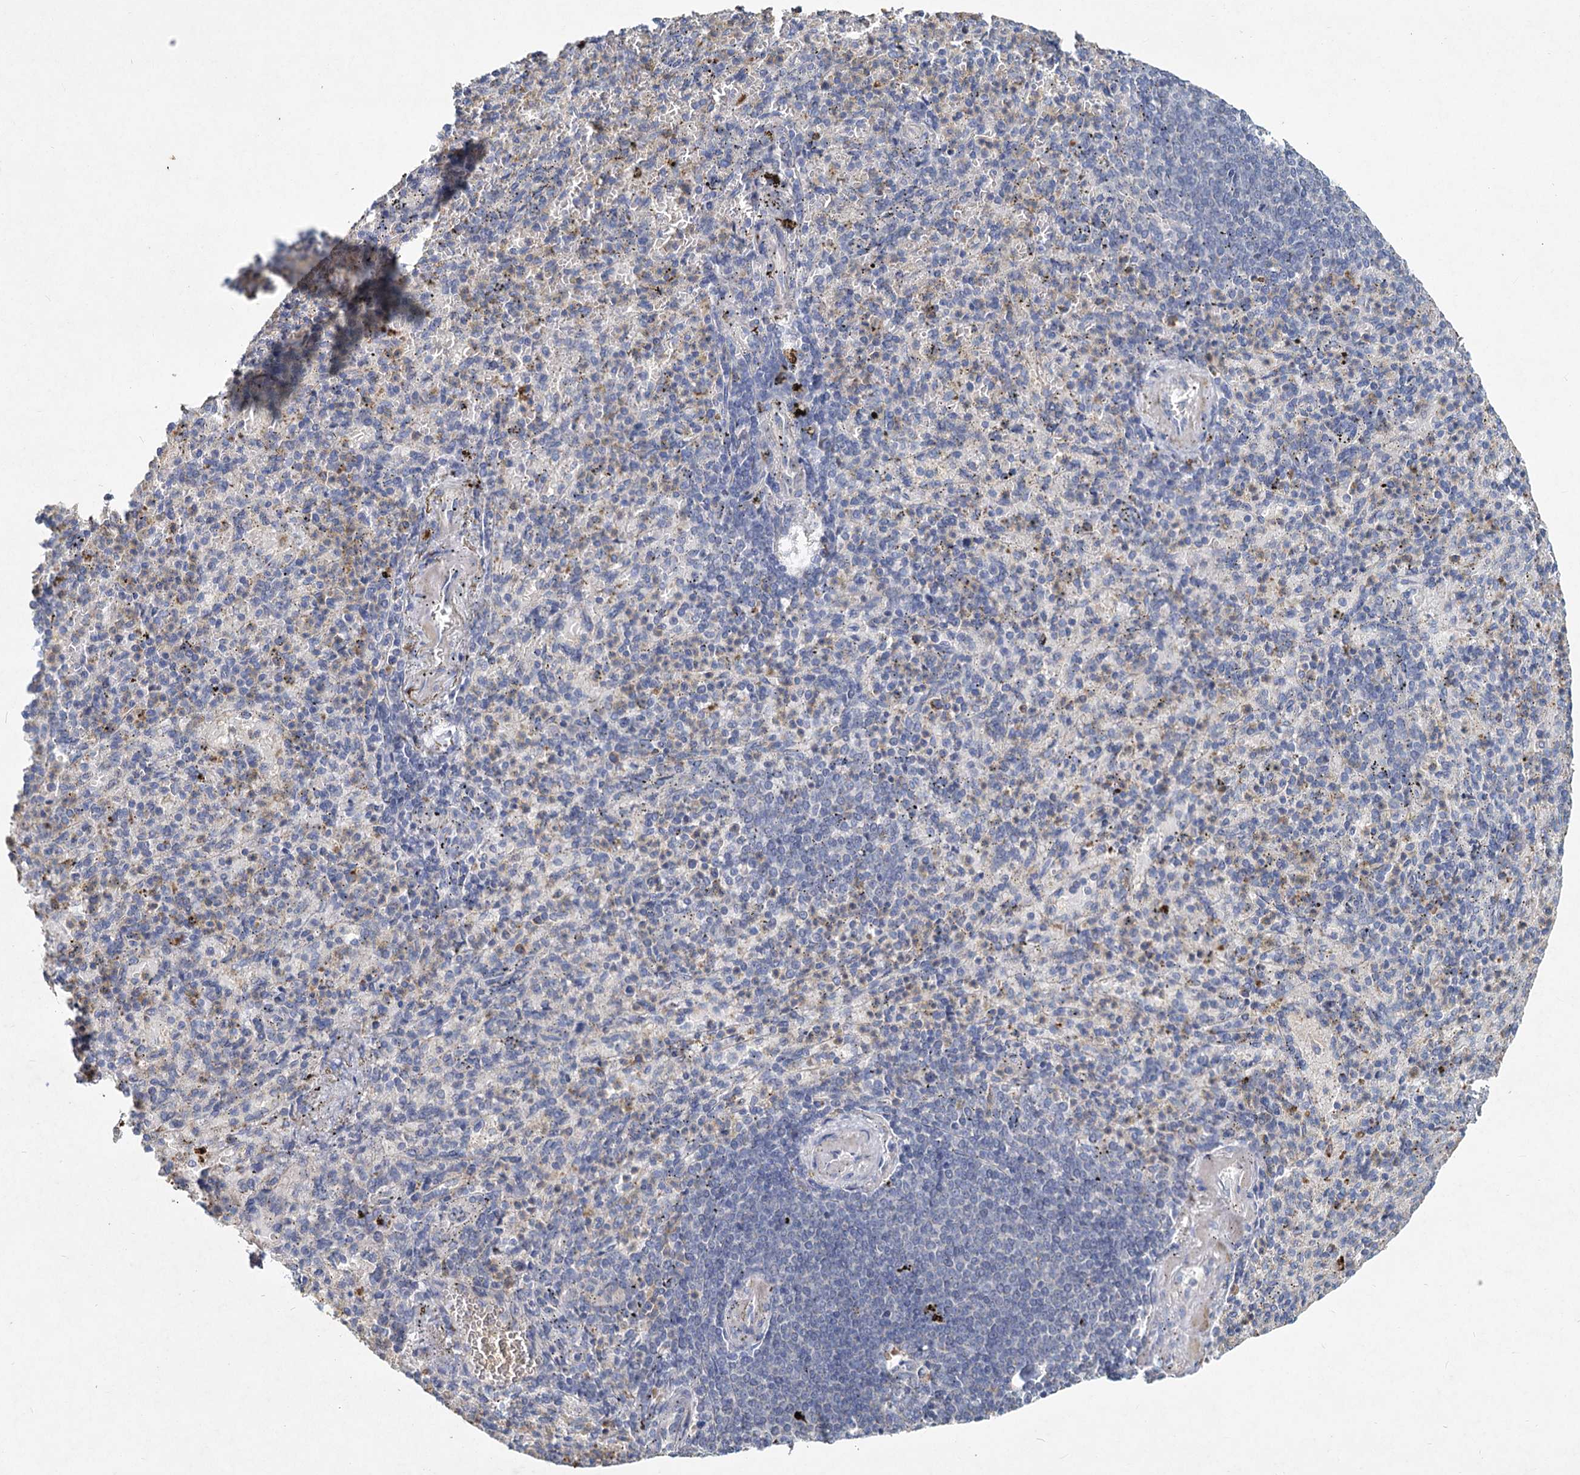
{"staining": {"intensity": "weak", "quantity": "<25%", "location": "cytoplasmic/membranous"}, "tissue": "spleen", "cell_type": "Cells in red pulp", "image_type": "normal", "snomed": [{"axis": "morphology", "description": "Normal tissue, NOS"}, {"axis": "topography", "description": "Spleen"}], "caption": "Spleen was stained to show a protein in brown. There is no significant expression in cells in red pulp. (Stains: DAB (3,3'-diaminobenzidine) immunohistochemistry (IHC) with hematoxylin counter stain, Microscopy: brightfield microscopy at high magnification).", "gene": "HES2", "patient": {"sex": "female", "age": 74}}